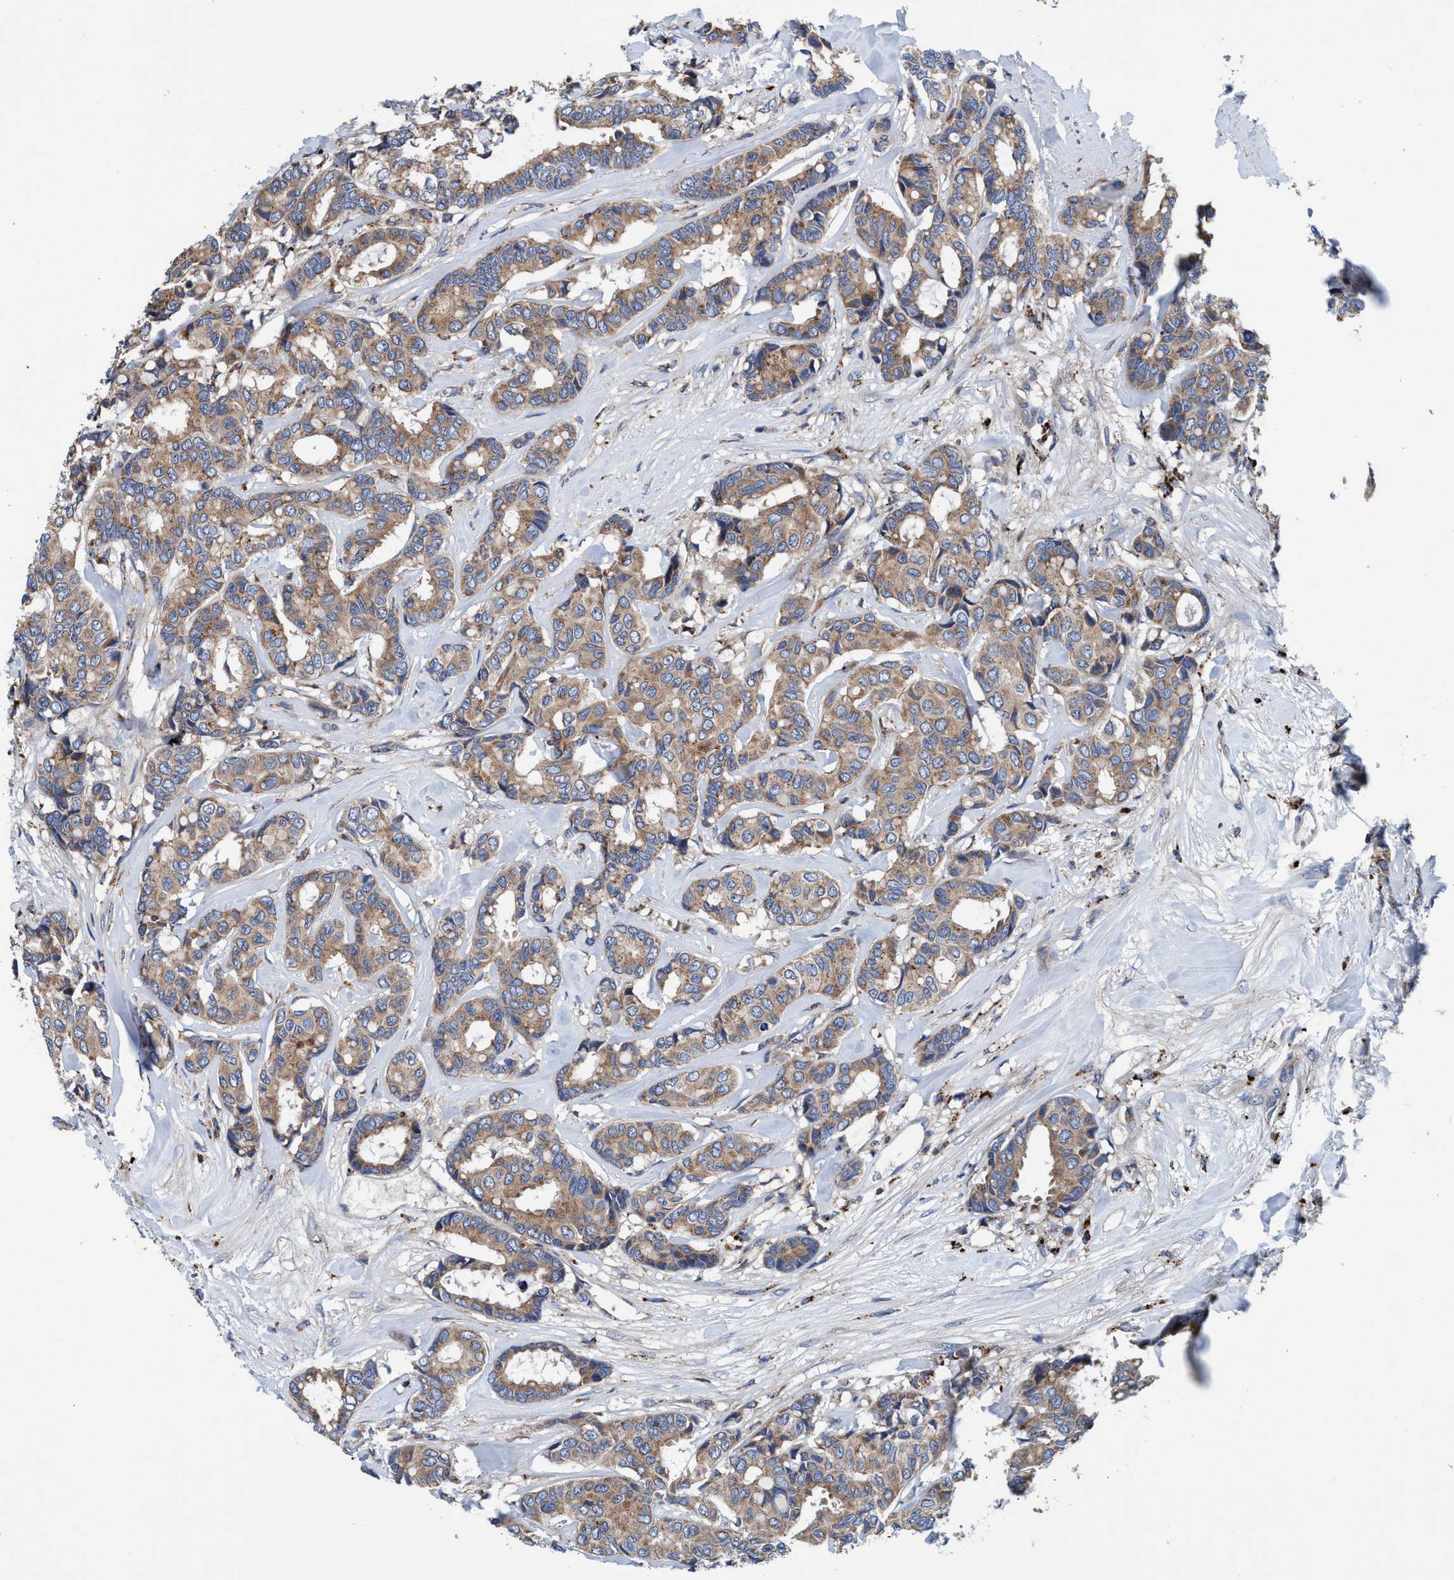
{"staining": {"intensity": "moderate", "quantity": ">75%", "location": "cytoplasmic/membranous"}, "tissue": "breast cancer", "cell_type": "Tumor cells", "image_type": "cancer", "snomed": [{"axis": "morphology", "description": "Duct carcinoma"}, {"axis": "topography", "description": "Breast"}], "caption": "Immunohistochemistry (DAB (3,3'-diaminobenzidine)) staining of breast infiltrating ductal carcinoma reveals moderate cytoplasmic/membranous protein positivity in approximately >75% of tumor cells. (DAB (3,3'-diaminobenzidine) = brown stain, brightfield microscopy at high magnification).", "gene": "ENDOG", "patient": {"sex": "female", "age": 87}}